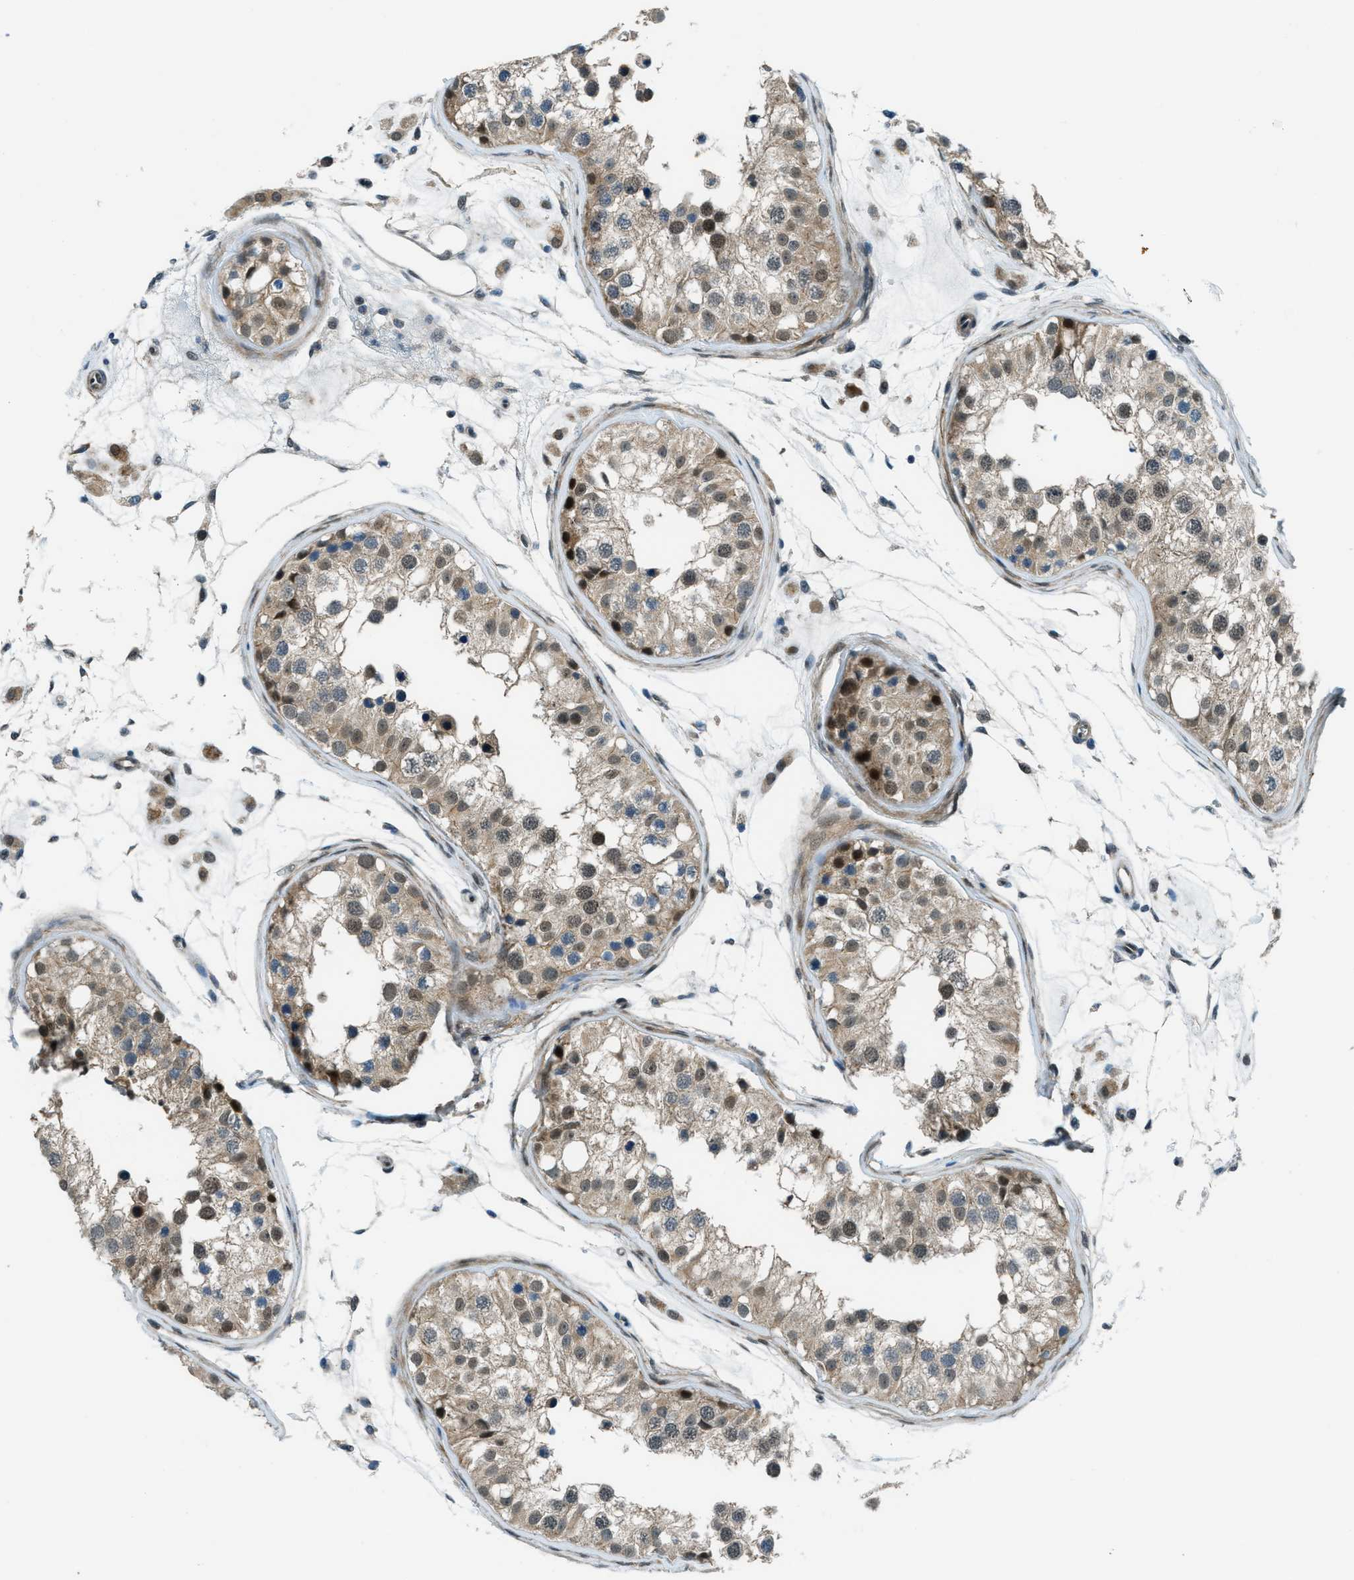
{"staining": {"intensity": "moderate", "quantity": ">75%", "location": "cytoplasmic/membranous,nuclear"}, "tissue": "testis", "cell_type": "Cells in seminiferous ducts", "image_type": "normal", "snomed": [{"axis": "morphology", "description": "Normal tissue, NOS"}, {"axis": "morphology", "description": "Adenocarcinoma, metastatic, NOS"}, {"axis": "topography", "description": "Testis"}], "caption": "Testis stained for a protein (brown) reveals moderate cytoplasmic/membranous,nuclear positive positivity in approximately >75% of cells in seminiferous ducts.", "gene": "NPEPL1", "patient": {"sex": "male", "age": 26}}